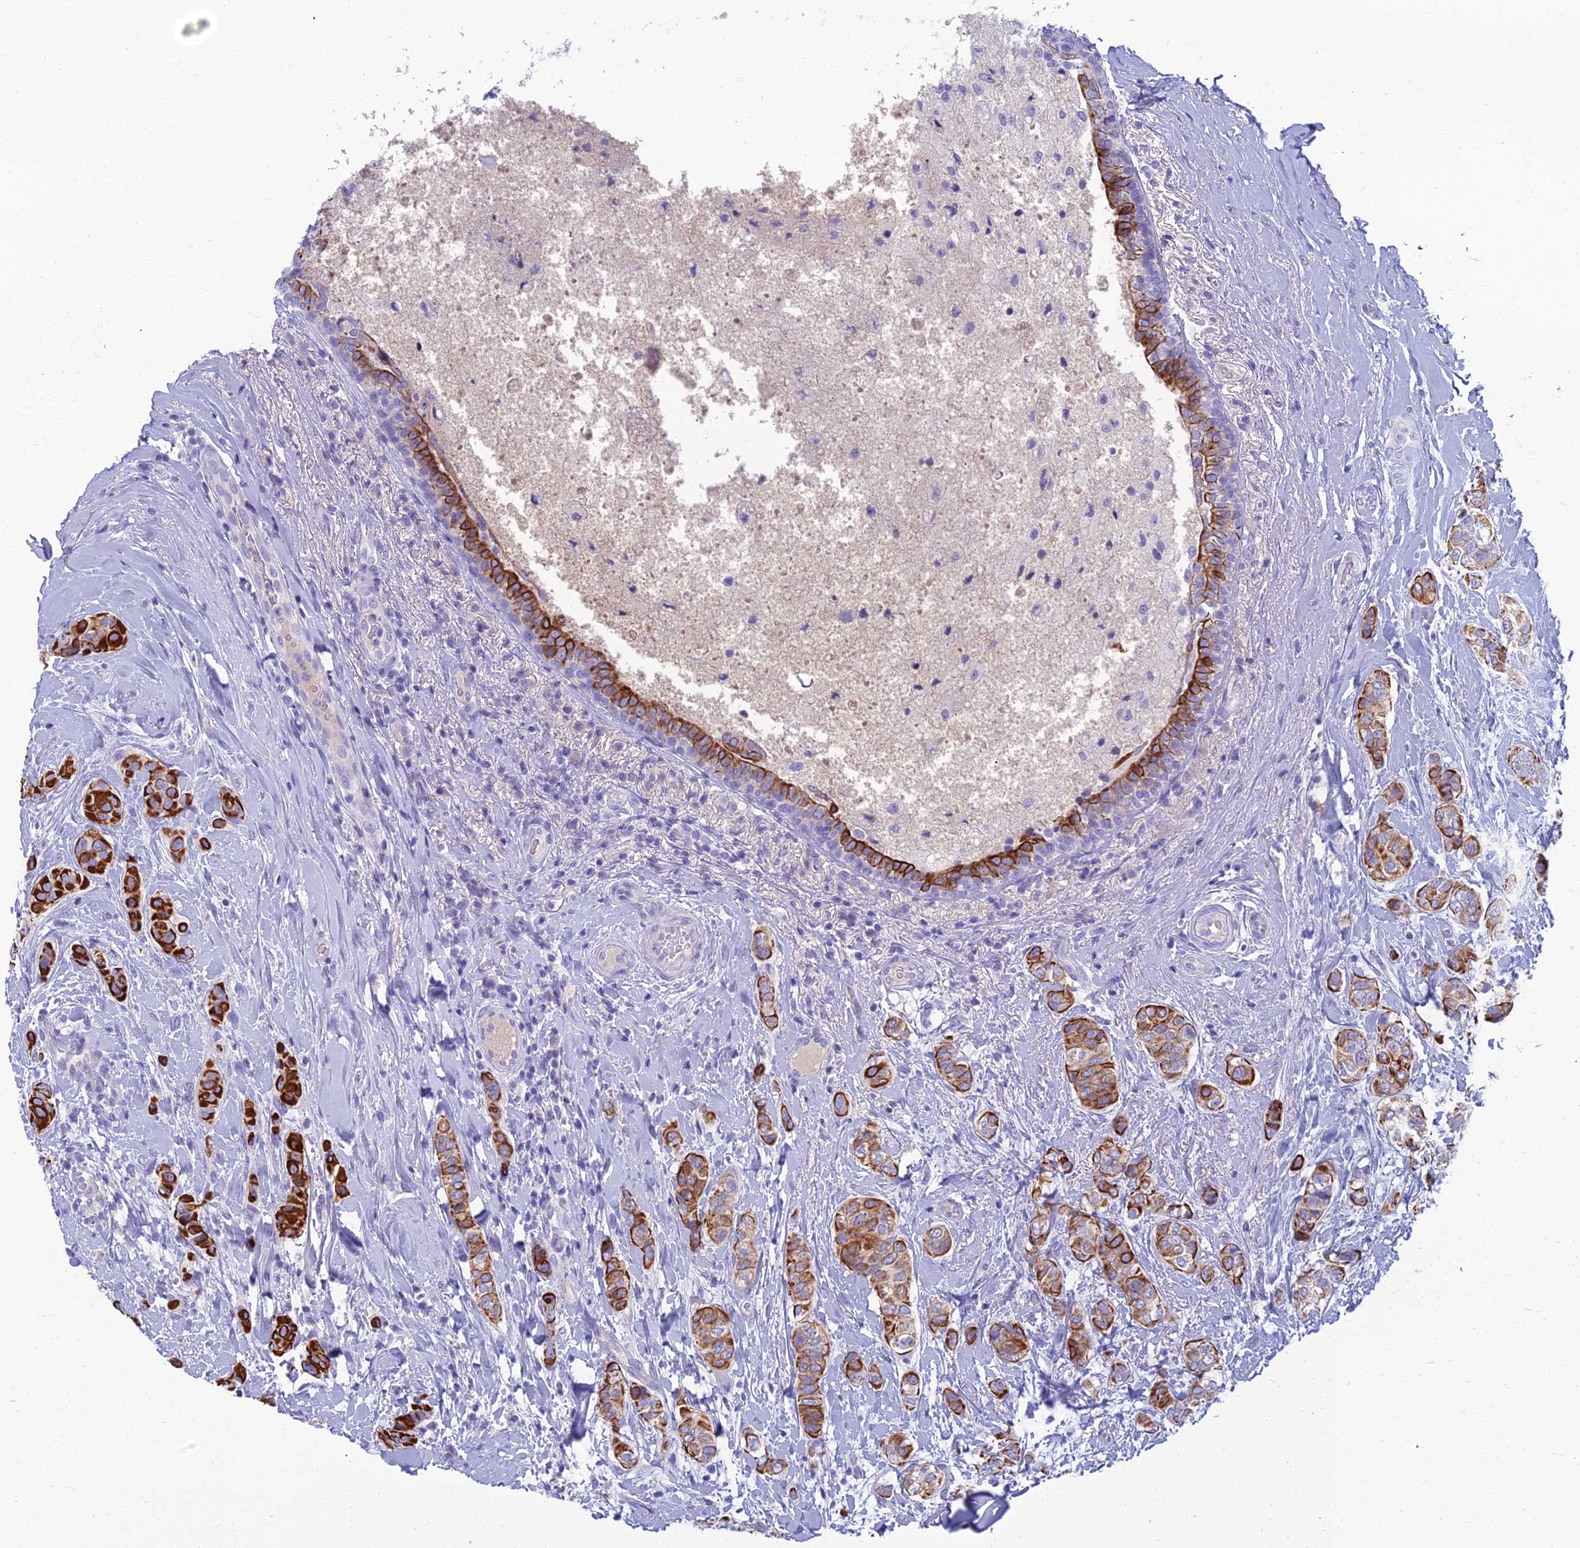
{"staining": {"intensity": "strong", "quantity": ">75%", "location": "cytoplasmic/membranous"}, "tissue": "breast cancer", "cell_type": "Tumor cells", "image_type": "cancer", "snomed": [{"axis": "morphology", "description": "Lobular carcinoma"}, {"axis": "topography", "description": "Breast"}], "caption": "DAB immunohistochemical staining of breast lobular carcinoma demonstrates strong cytoplasmic/membranous protein positivity in about >75% of tumor cells.", "gene": "SPTLC3", "patient": {"sex": "female", "age": 51}}